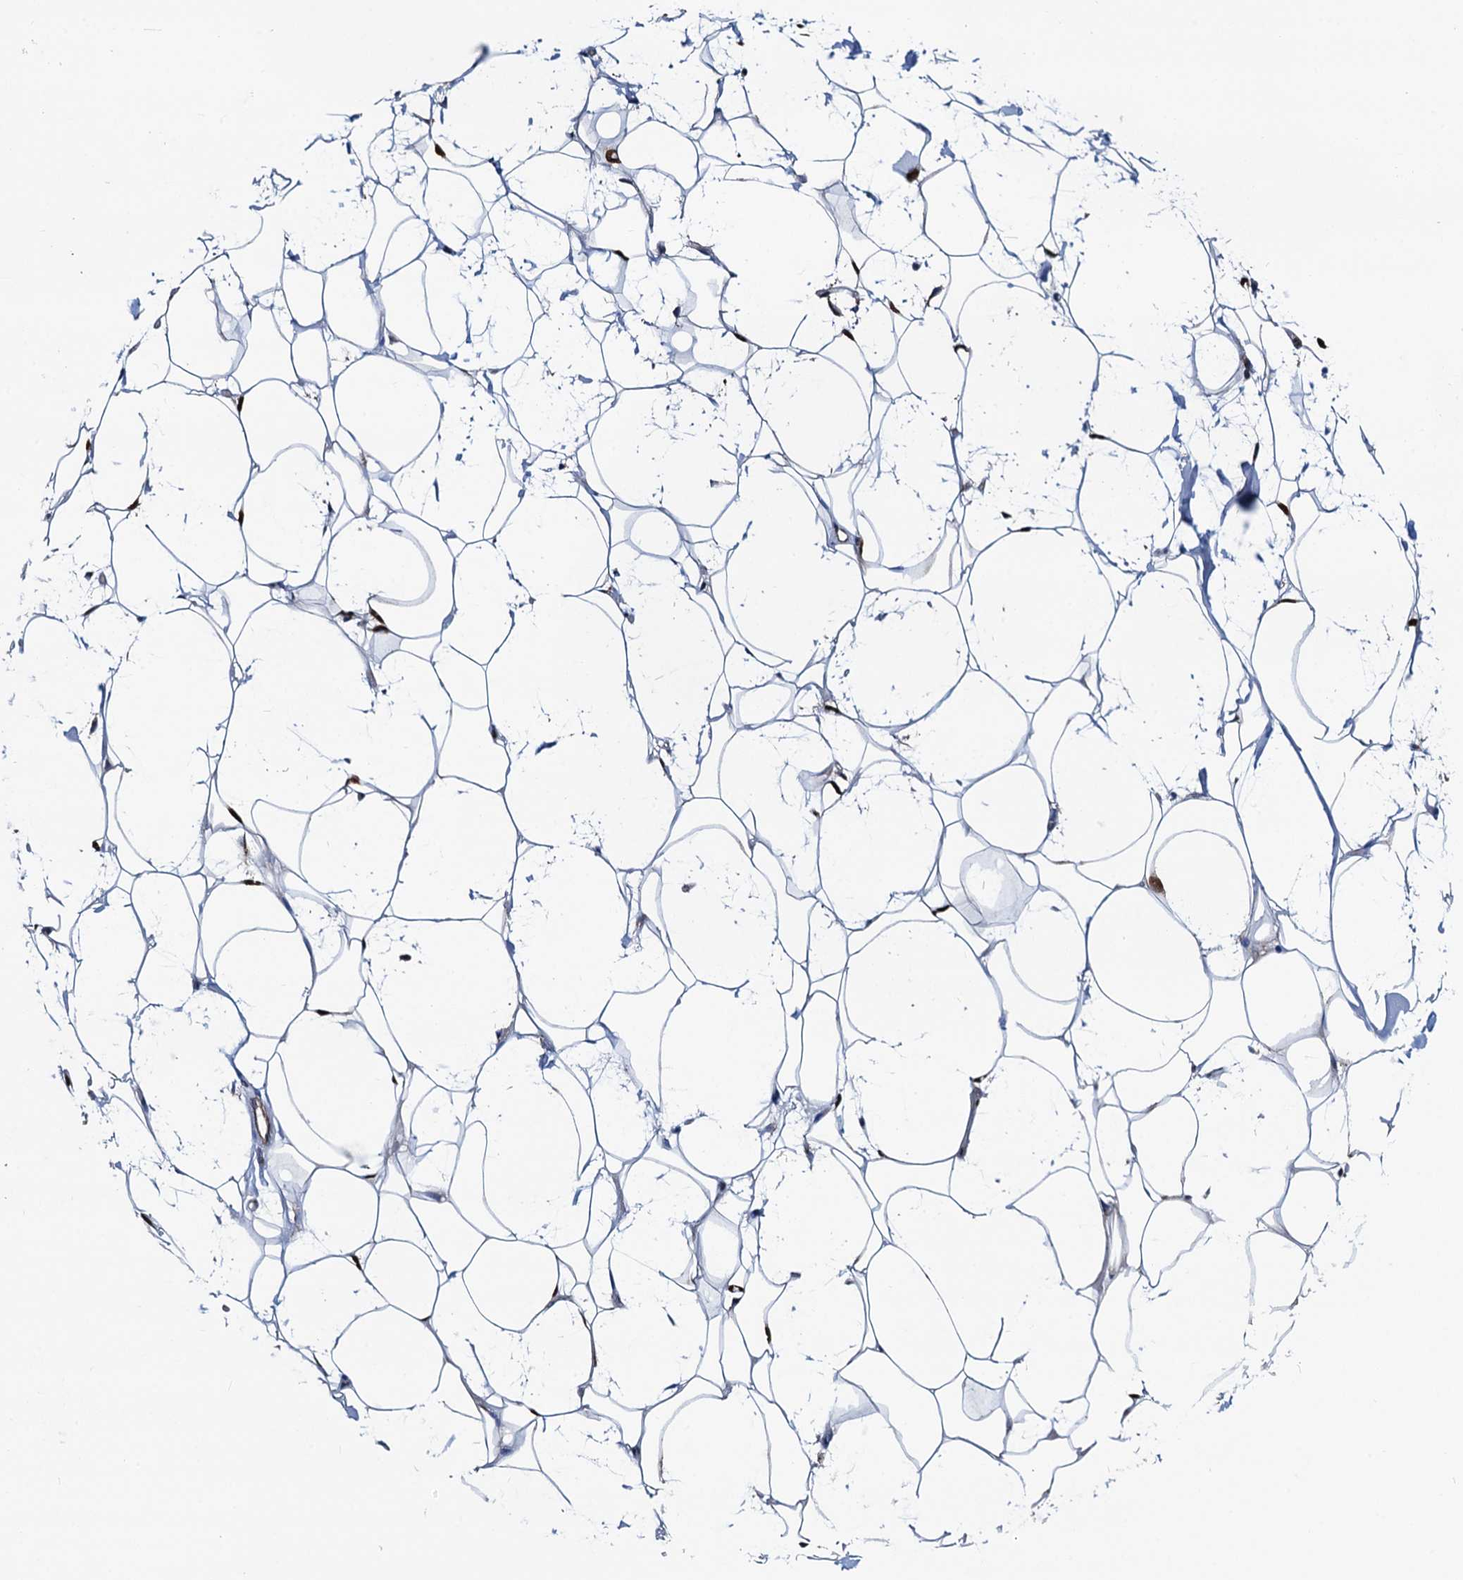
{"staining": {"intensity": "negative", "quantity": "none", "location": "none"}, "tissue": "adipose tissue", "cell_type": "Adipocytes", "image_type": "normal", "snomed": [{"axis": "morphology", "description": "Normal tissue, NOS"}, {"axis": "topography", "description": "Breast"}], "caption": "This photomicrograph is of benign adipose tissue stained with IHC to label a protein in brown with the nuclei are counter-stained blue. There is no expression in adipocytes.", "gene": "RNF125", "patient": {"sex": "female", "age": 26}}